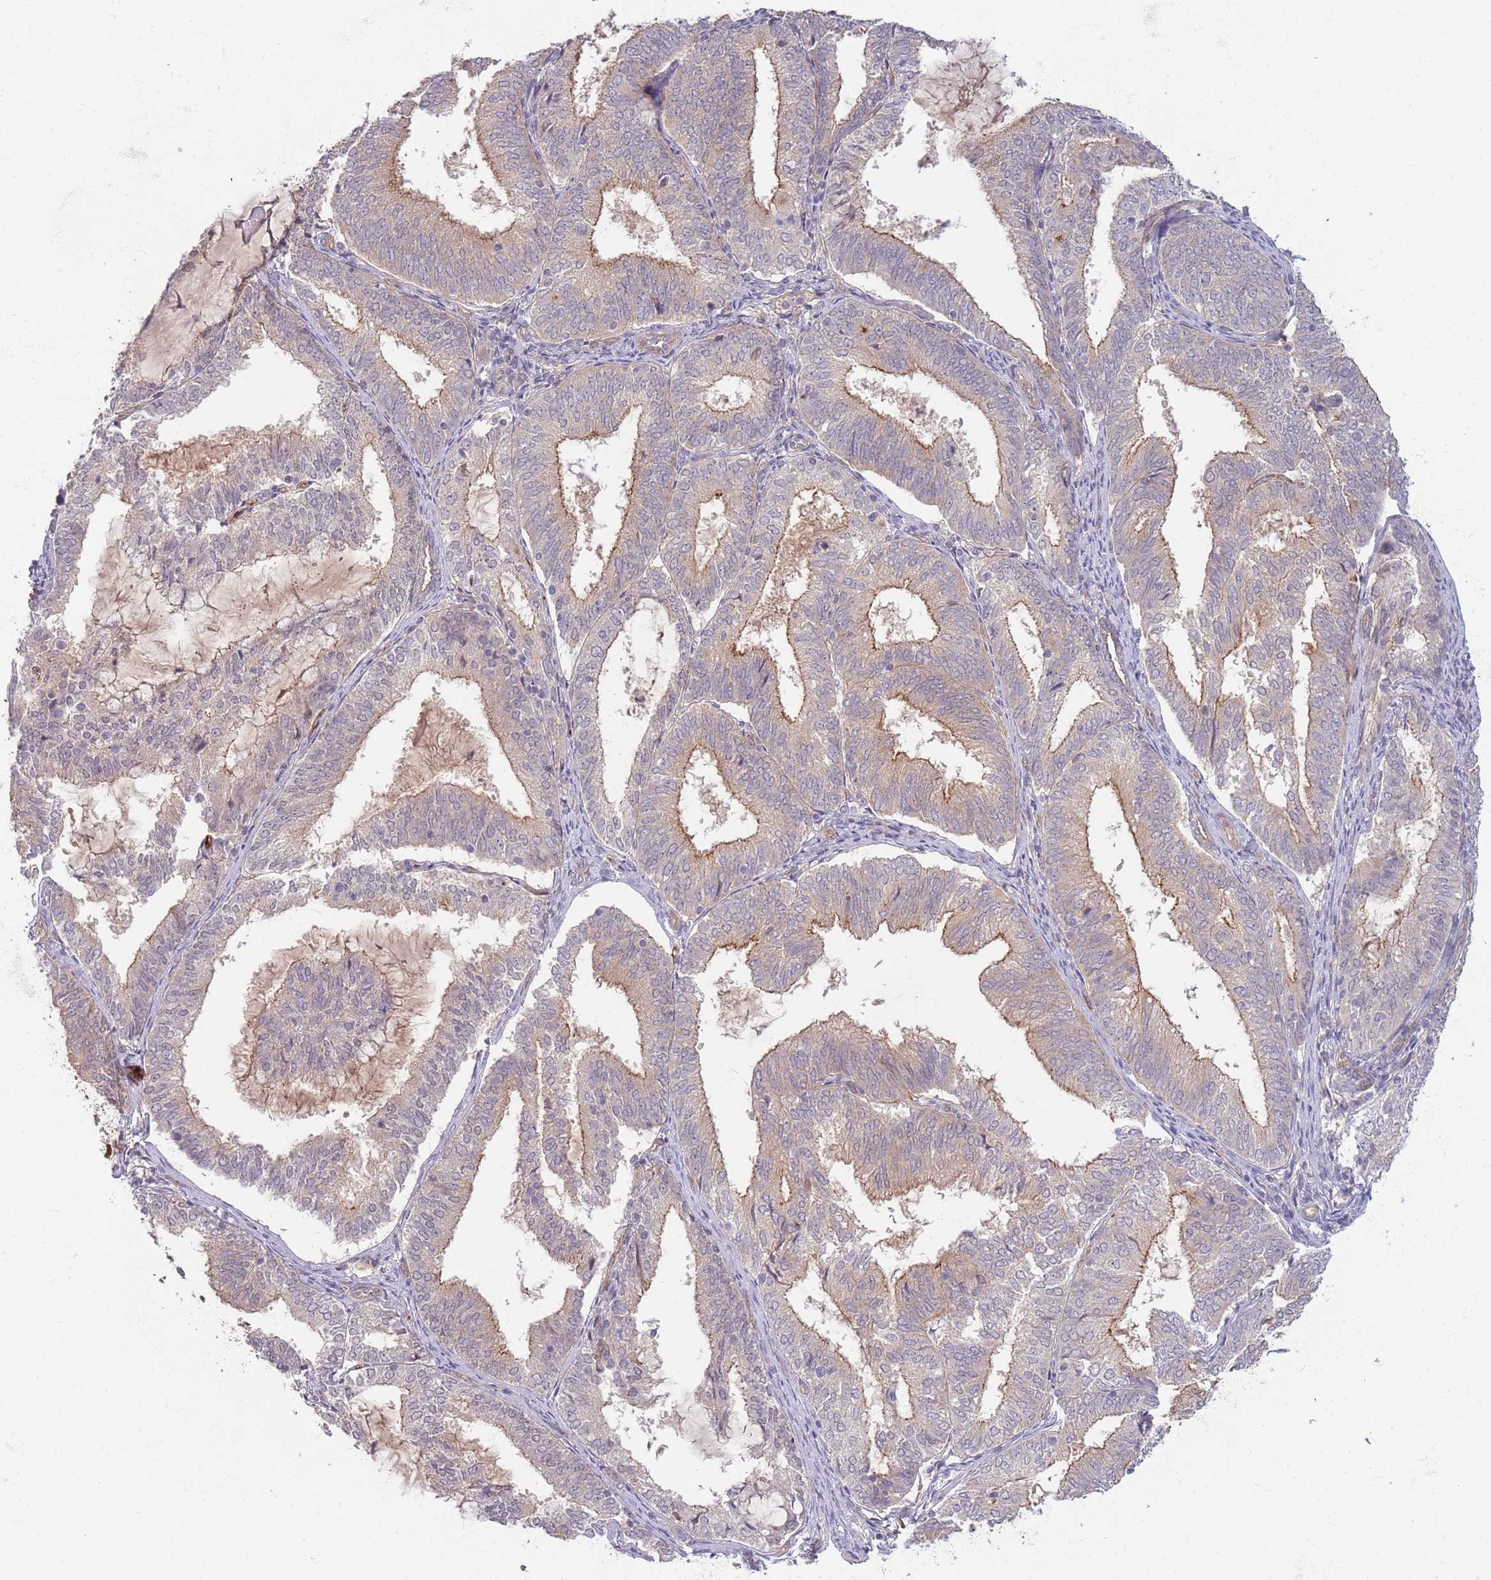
{"staining": {"intensity": "moderate", "quantity": "25%-75%", "location": "cytoplasmic/membranous"}, "tissue": "endometrial cancer", "cell_type": "Tumor cells", "image_type": "cancer", "snomed": [{"axis": "morphology", "description": "Adenocarcinoma, NOS"}, {"axis": "topography", "description": "Endometrium"}], "caption": "High-power microscopy captured an immunohistochemistry (IHC) image of endometrial cancer, revealing moderate cytoplasmic/membranous expression in approximately 25%-75% of tumor cells.", "gene": "SAV1", "patient": {"sex": "female", "age": 81}}